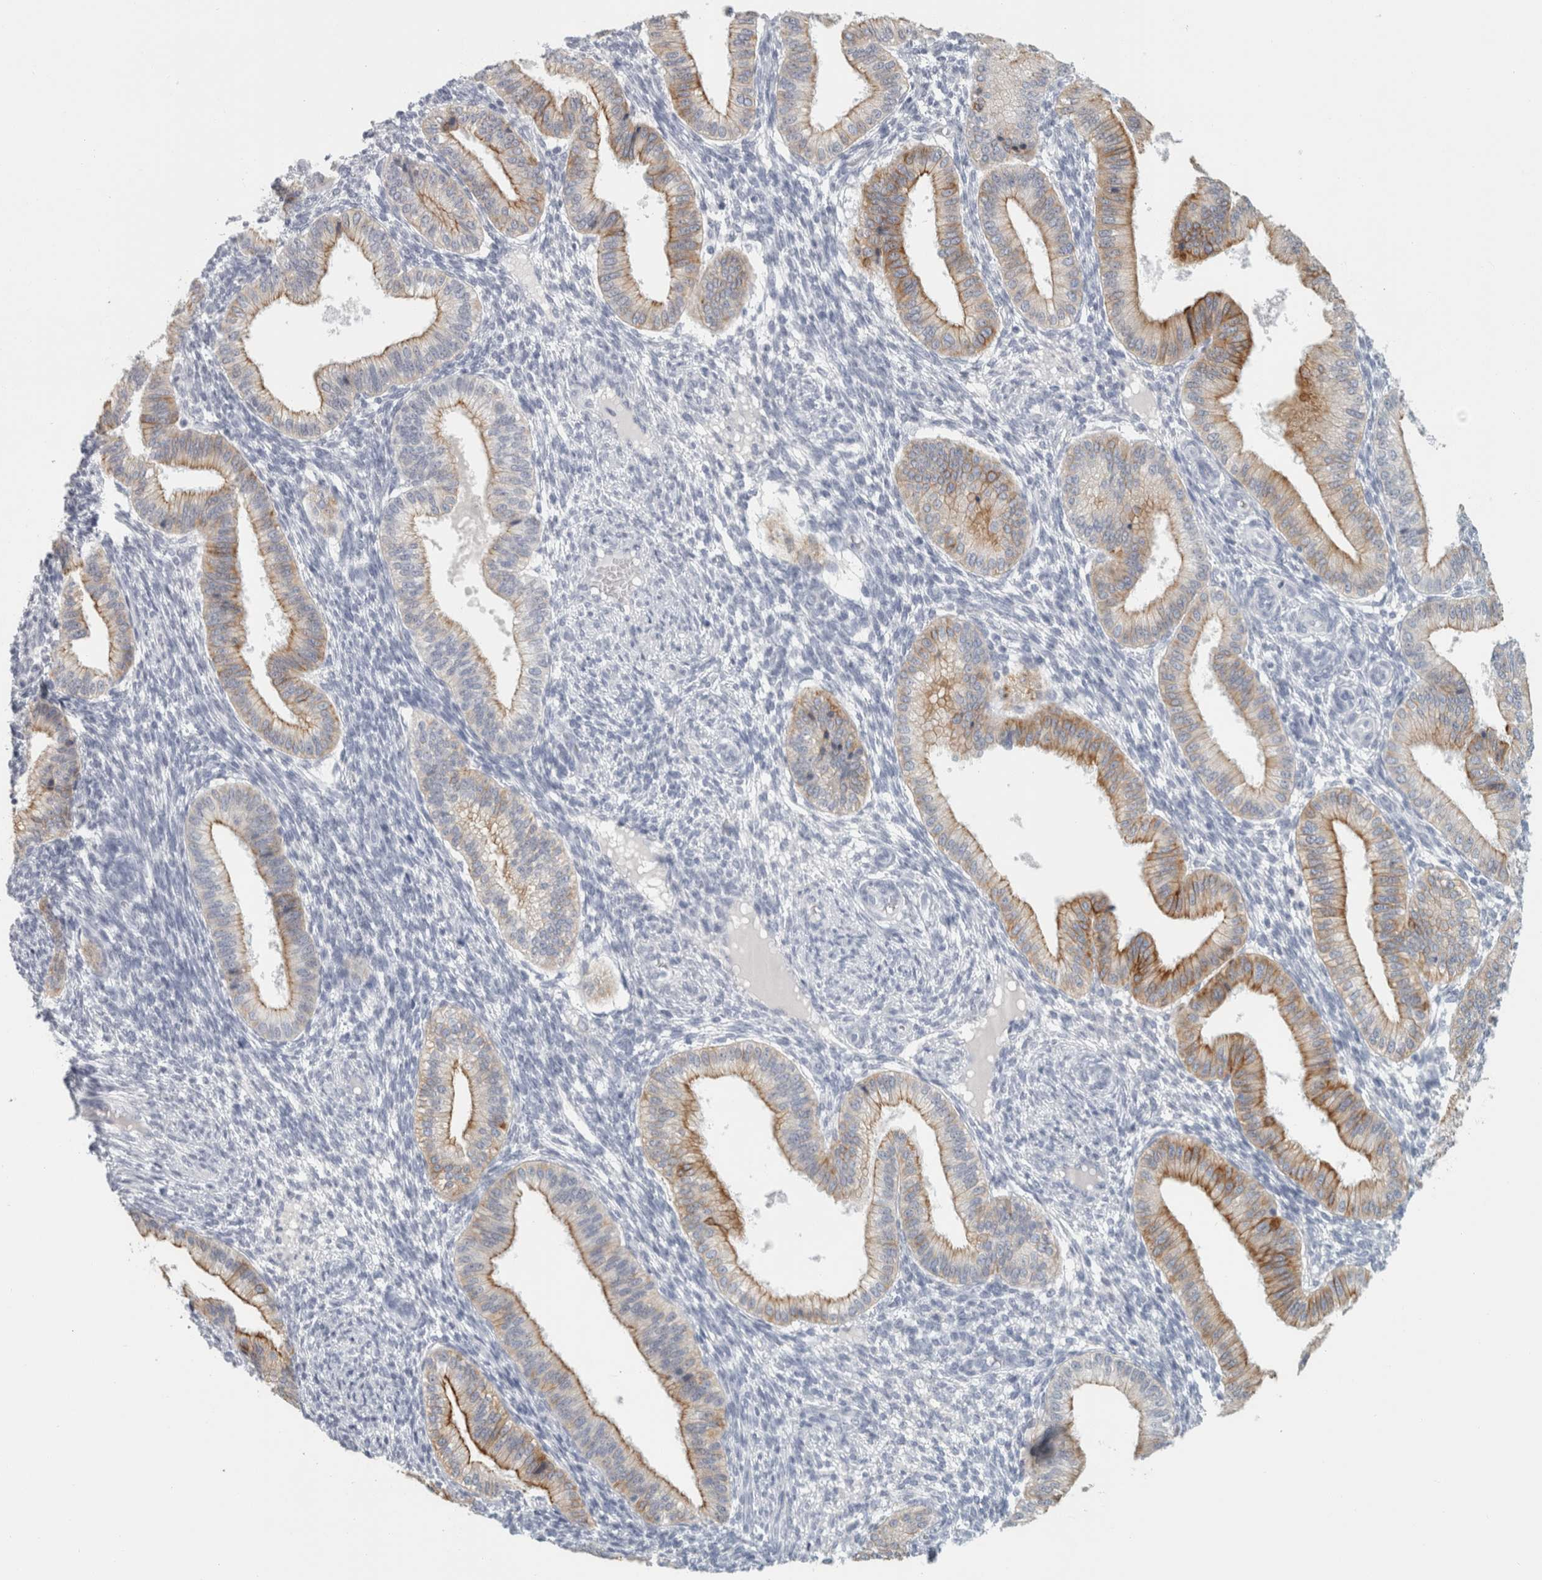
{"staining": {"intensity": "negative", "quantity": "none", "location": "none"}, "tissue": "endometrium", "cell_type": "Cells in endometrial stroma", "image_type": "normal", "snomed": [{"axis": "morphology", "description": "Normal tissue, NOS"}, {"axis": "topography", "description": "Endometrium"}], "caption": "This histopathology image is of benign endometrium stained with immunohistochemistry (IHC) to label a protein in brown with the nuclei are counter-stained blue. There is no expression in cells in endometrial stroma.", "gene": "SLC28A3", "patient": {"sex": "female", "age": 39}}